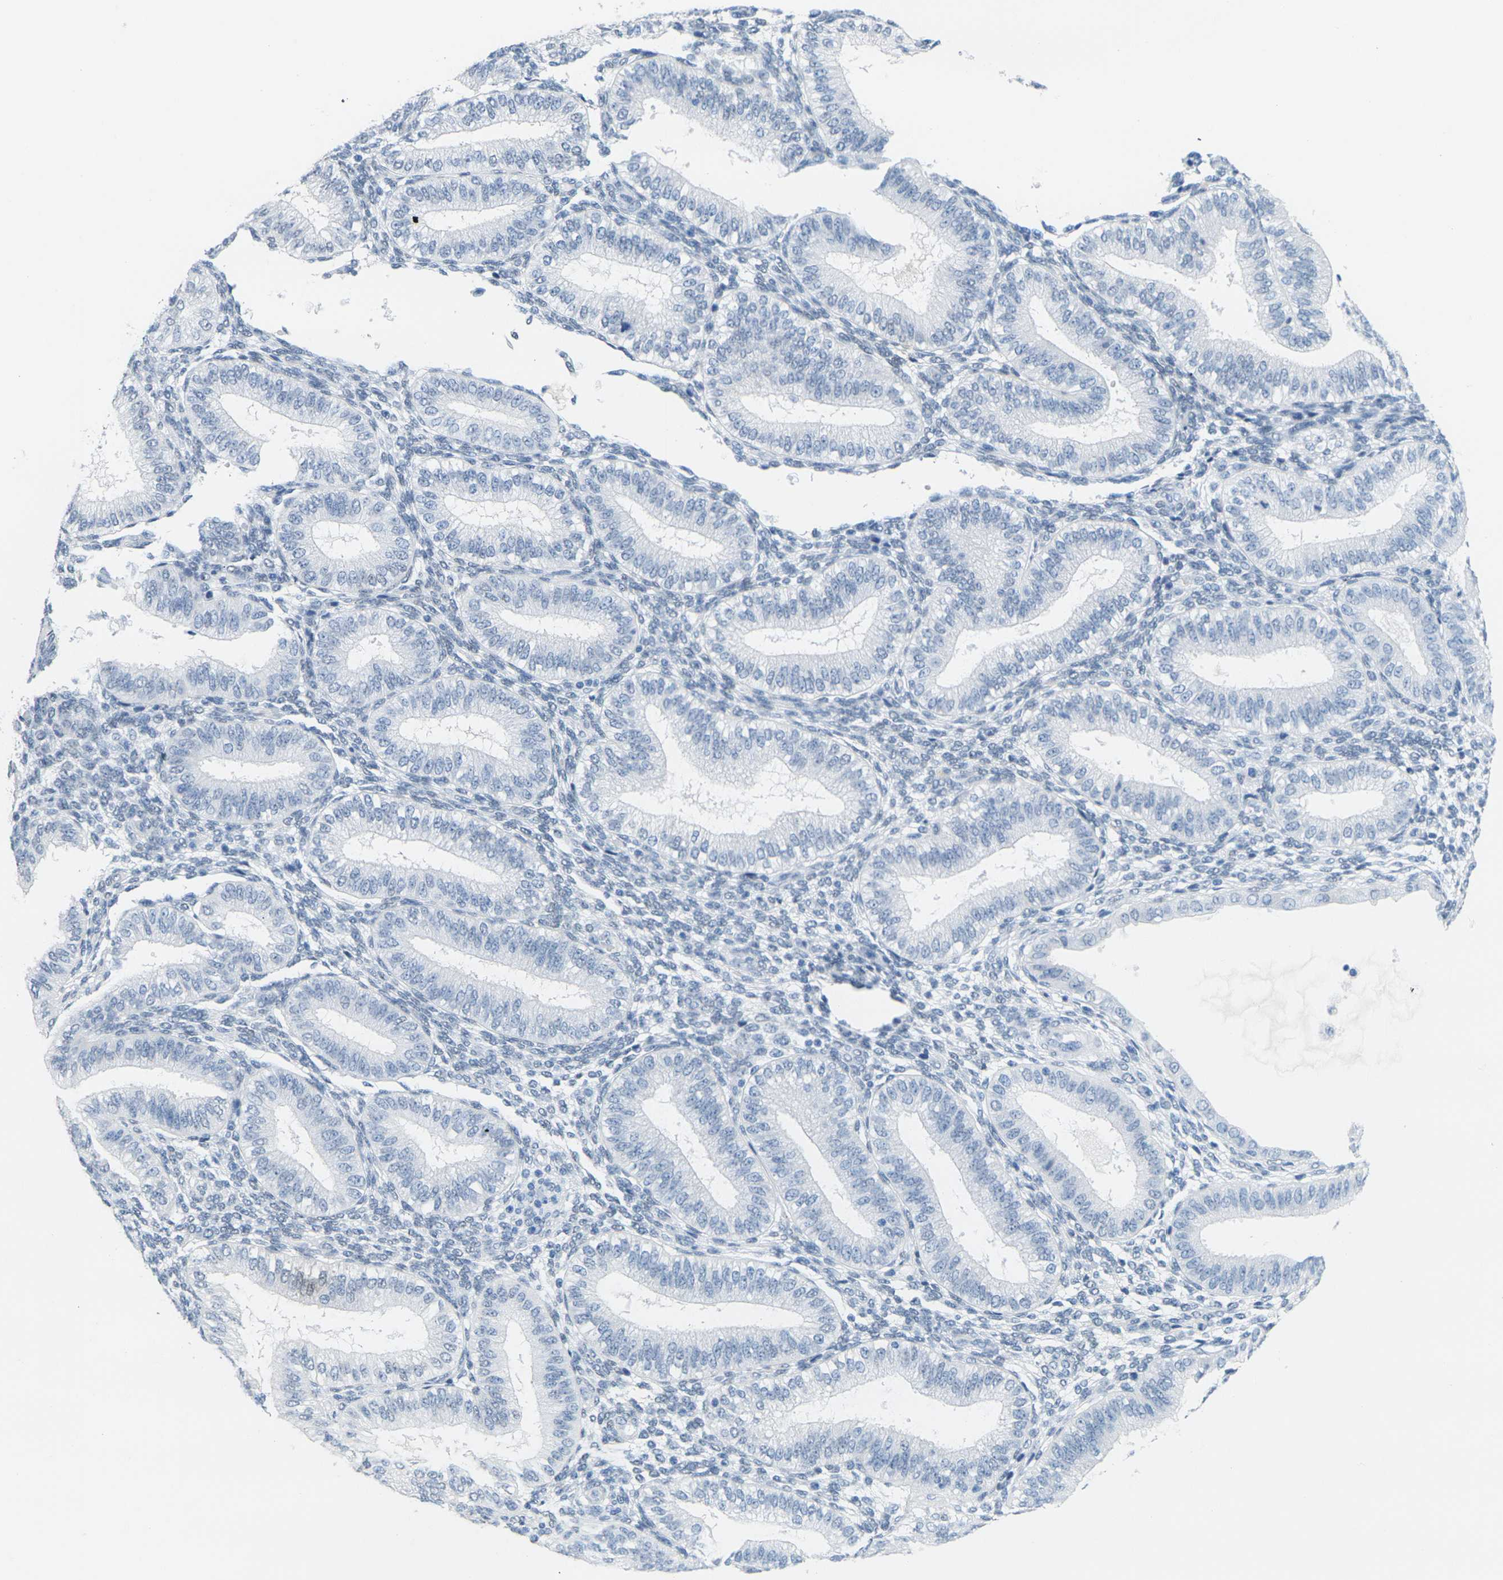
{"staining": {"intensity": "negative", "quantity": "none", "location": "none"}, "tissue": "endometrium", "cell_type": "Cells in endometrial stroma", "image_type": "normal", "snomed": [{"axis": "morphology", "description": "Normal tissue, NOS"}, {"axis": "topography", "description": "Endometrium"}], "caption": "Protein analysis of unremarkable endometrium reveals no significant staining in cells in endometrial stroma. The staining was performed using DAB (3,3'-diaminobenzidine) to visualize the protein expression in brown, while the nuclei were stained in blue with hematoxylin (Magnification: 20x).", "gene": "CTAG1A", "patient": {"sex": "female", "age": 39}}